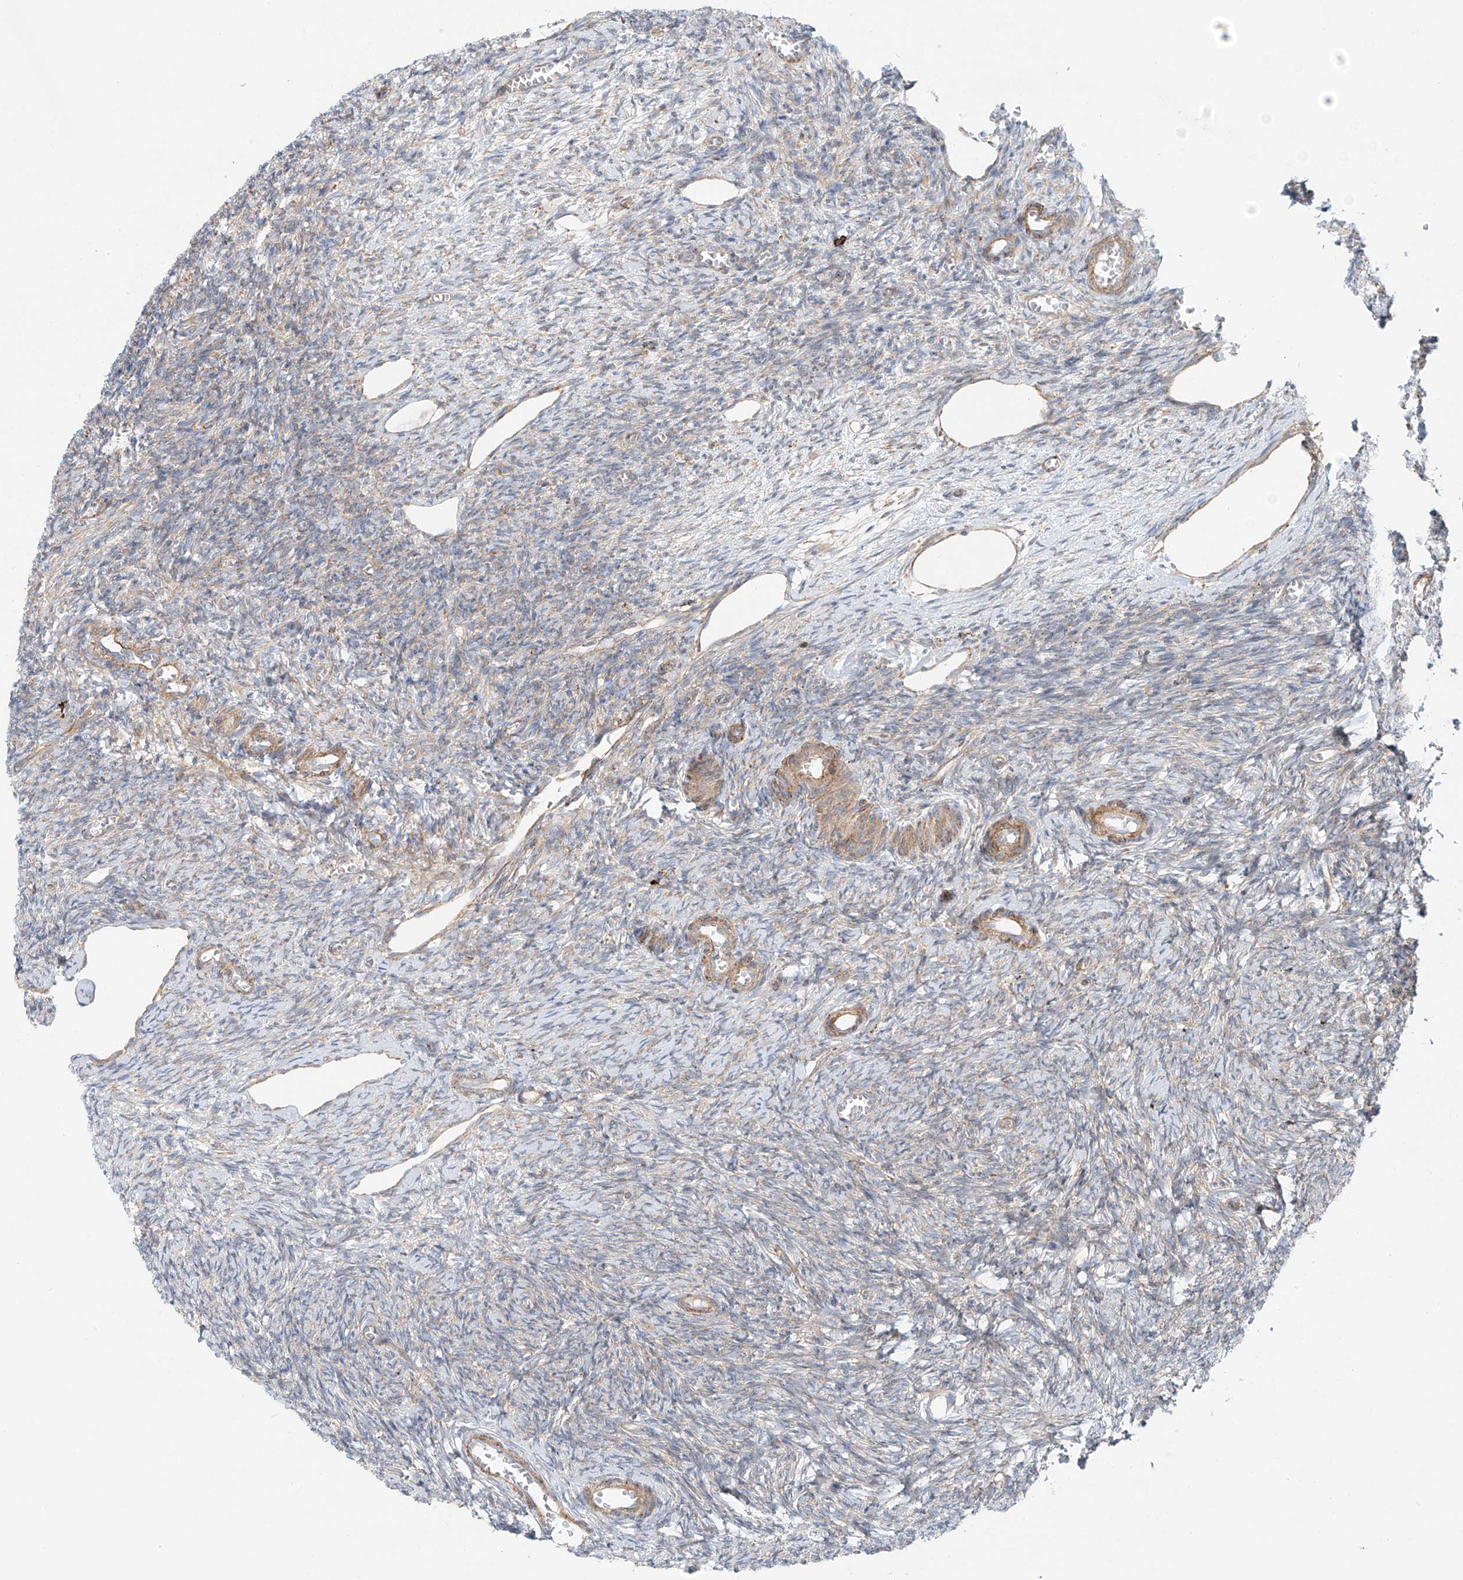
{"staining": {"intensity": "weak", "quantity": "<25%", "location": "cytoplasmic/membranous"}, "tissue": "ovary", "cell_type": "Ovarian stroma cells", "image_type": "normal", "snomed": [{"axis": "morphology", "description": "Normal tissue, NOS"}, {"axis": "topography", "description": "Ovary"}], "caption": "DAB immunohistochemical staining of normal human ovary shows no significant expression in ovarian stroma cells.", "gene": "EIPR1", "patient": {"sex": "female", "age": 27}}